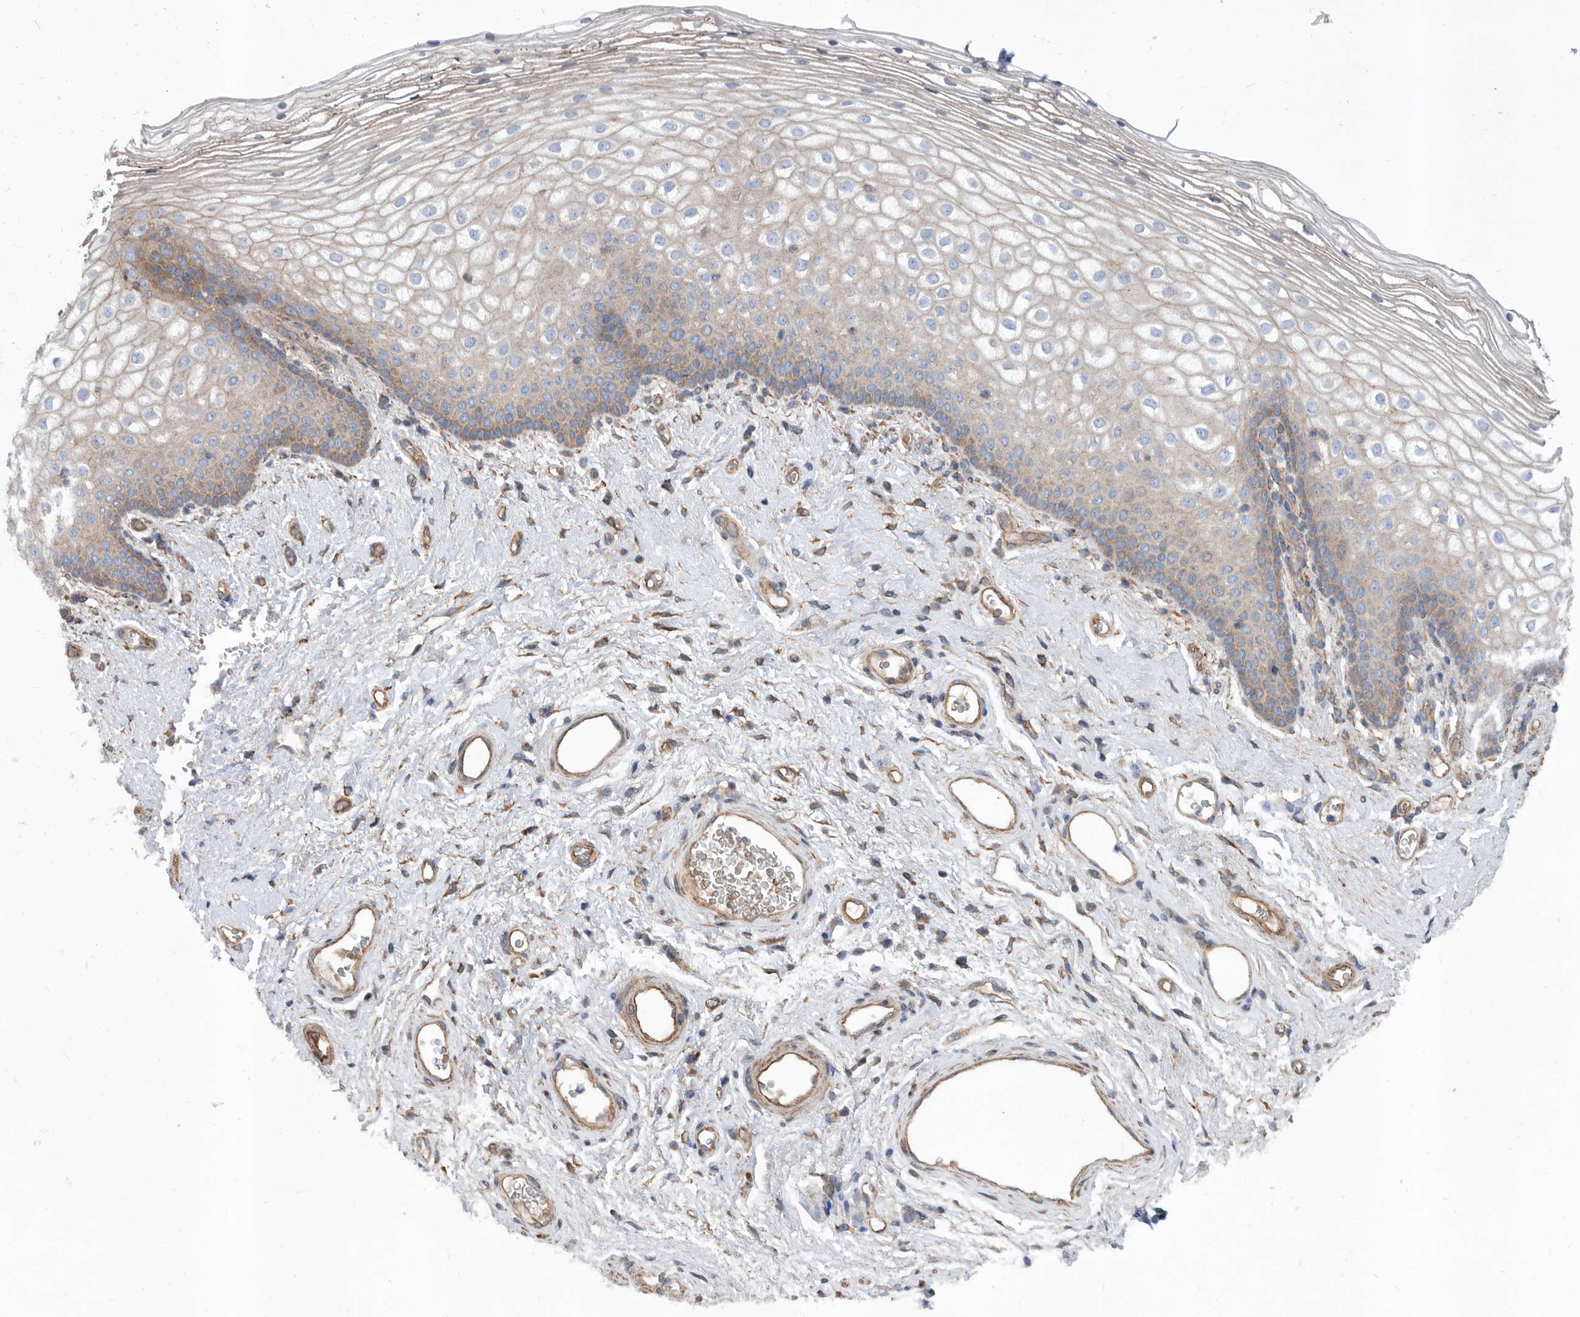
{"staining": {"intensity": "weak", "quantity": "<25%", "location": "cytoplasmic/membranous"}, "tissue": "vagina", "cell_type": "Squamous epithelial cells", "image_type": "normal", "snomed": [{"axis": "morphology", "description": "Normal tissue, NOS"}, {"axis": "topography", "description": "Vagina"}], "caption": "Vagina stained for a protein using immunohistochemistry exhibits no expression squamous epithelial cells.", "gene": "ATP13A3", "patient": {"sex": "female", "age": 60}}